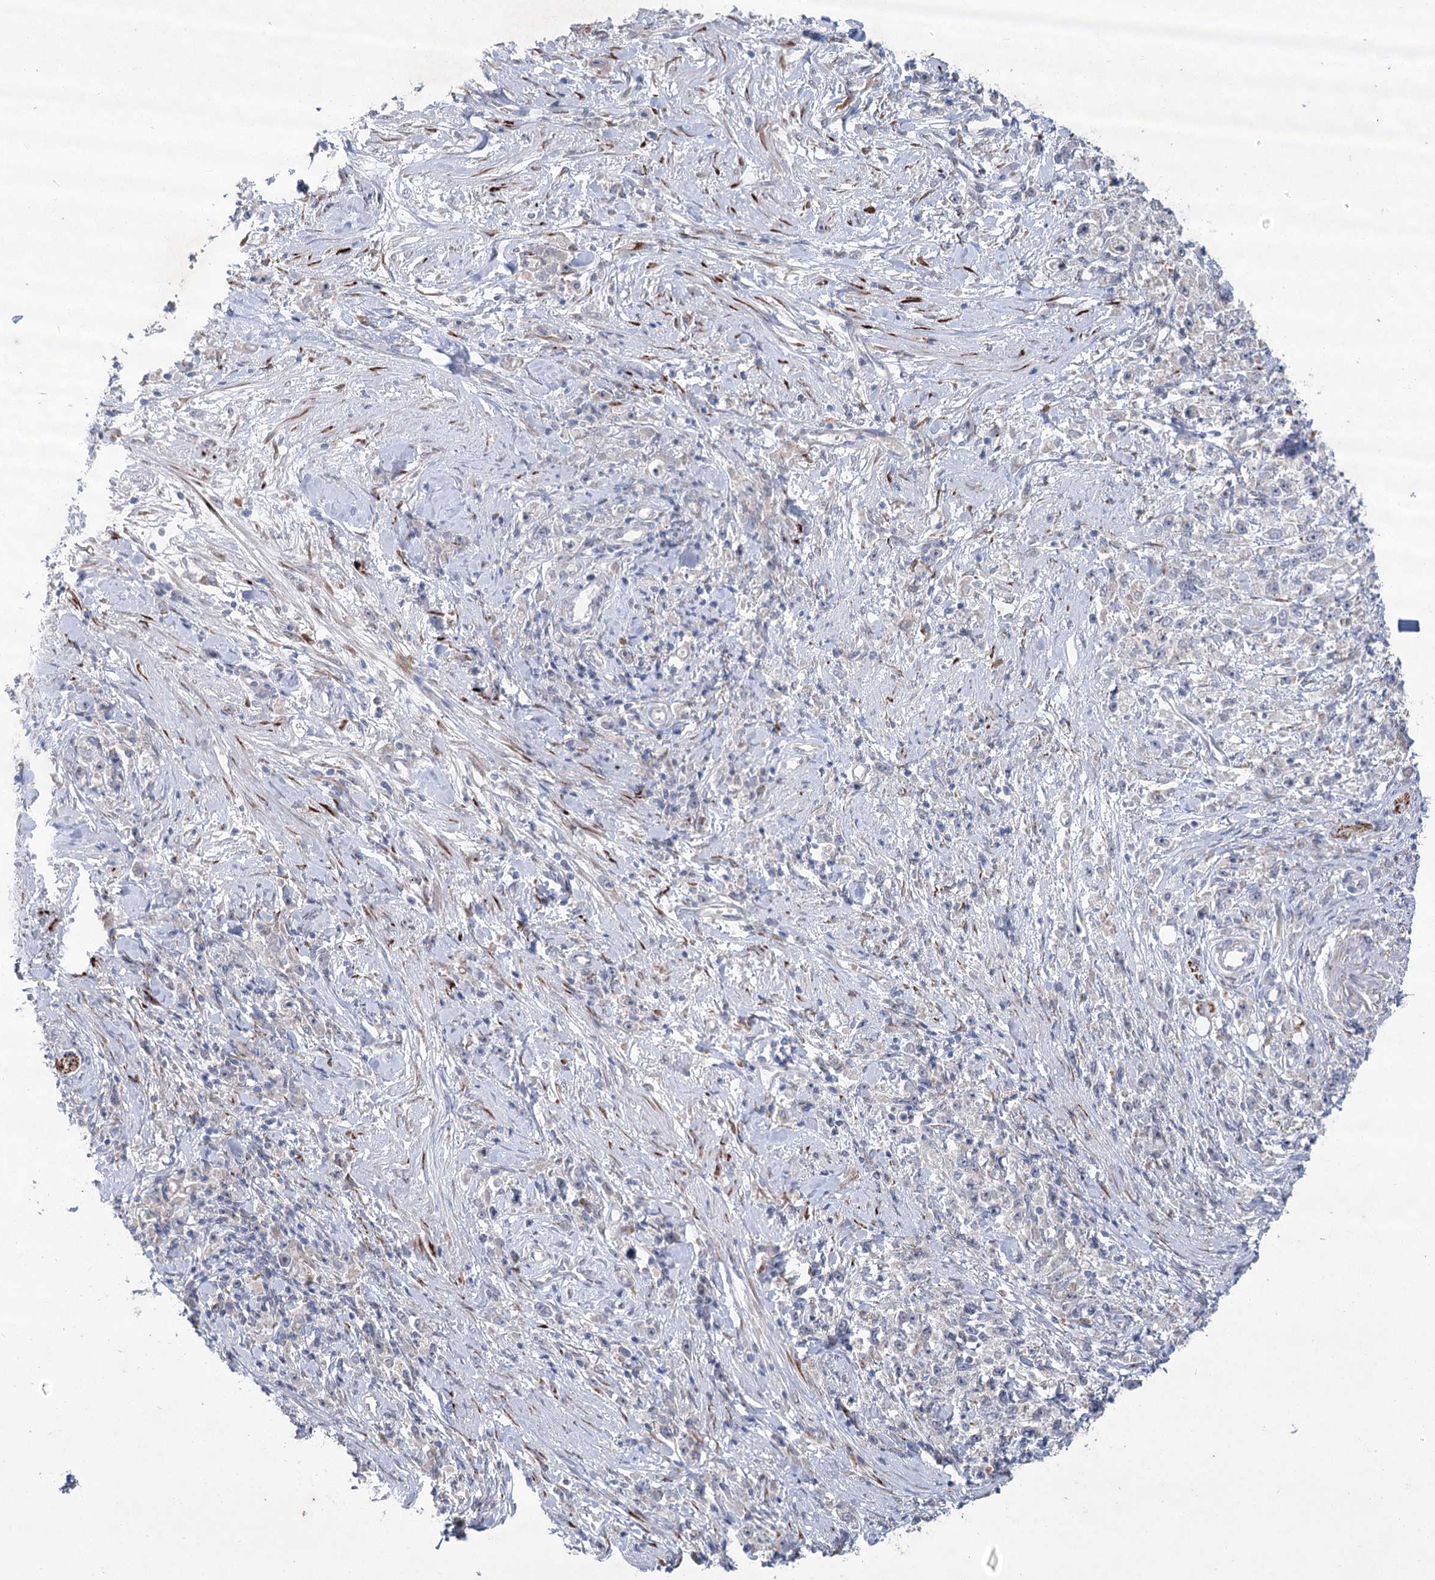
{"staining": {"intensity": "negative", "quantity": "none", "location": "none"}, "tissue": "stomach cancer", "cell_type": "Tumor cells", "image_type": "cancer", "snomed": [{"axis": "morphology", "description": "Adenocarcinoma, NOS"}, {"axis": "topography", "description": "Stomach"}], "caption": "Immunohistochemistry of human stomach cancer displays no expression in tumor cells.", "gene": "GCNT4", "patient": {"sex": "female", "age": 59}}